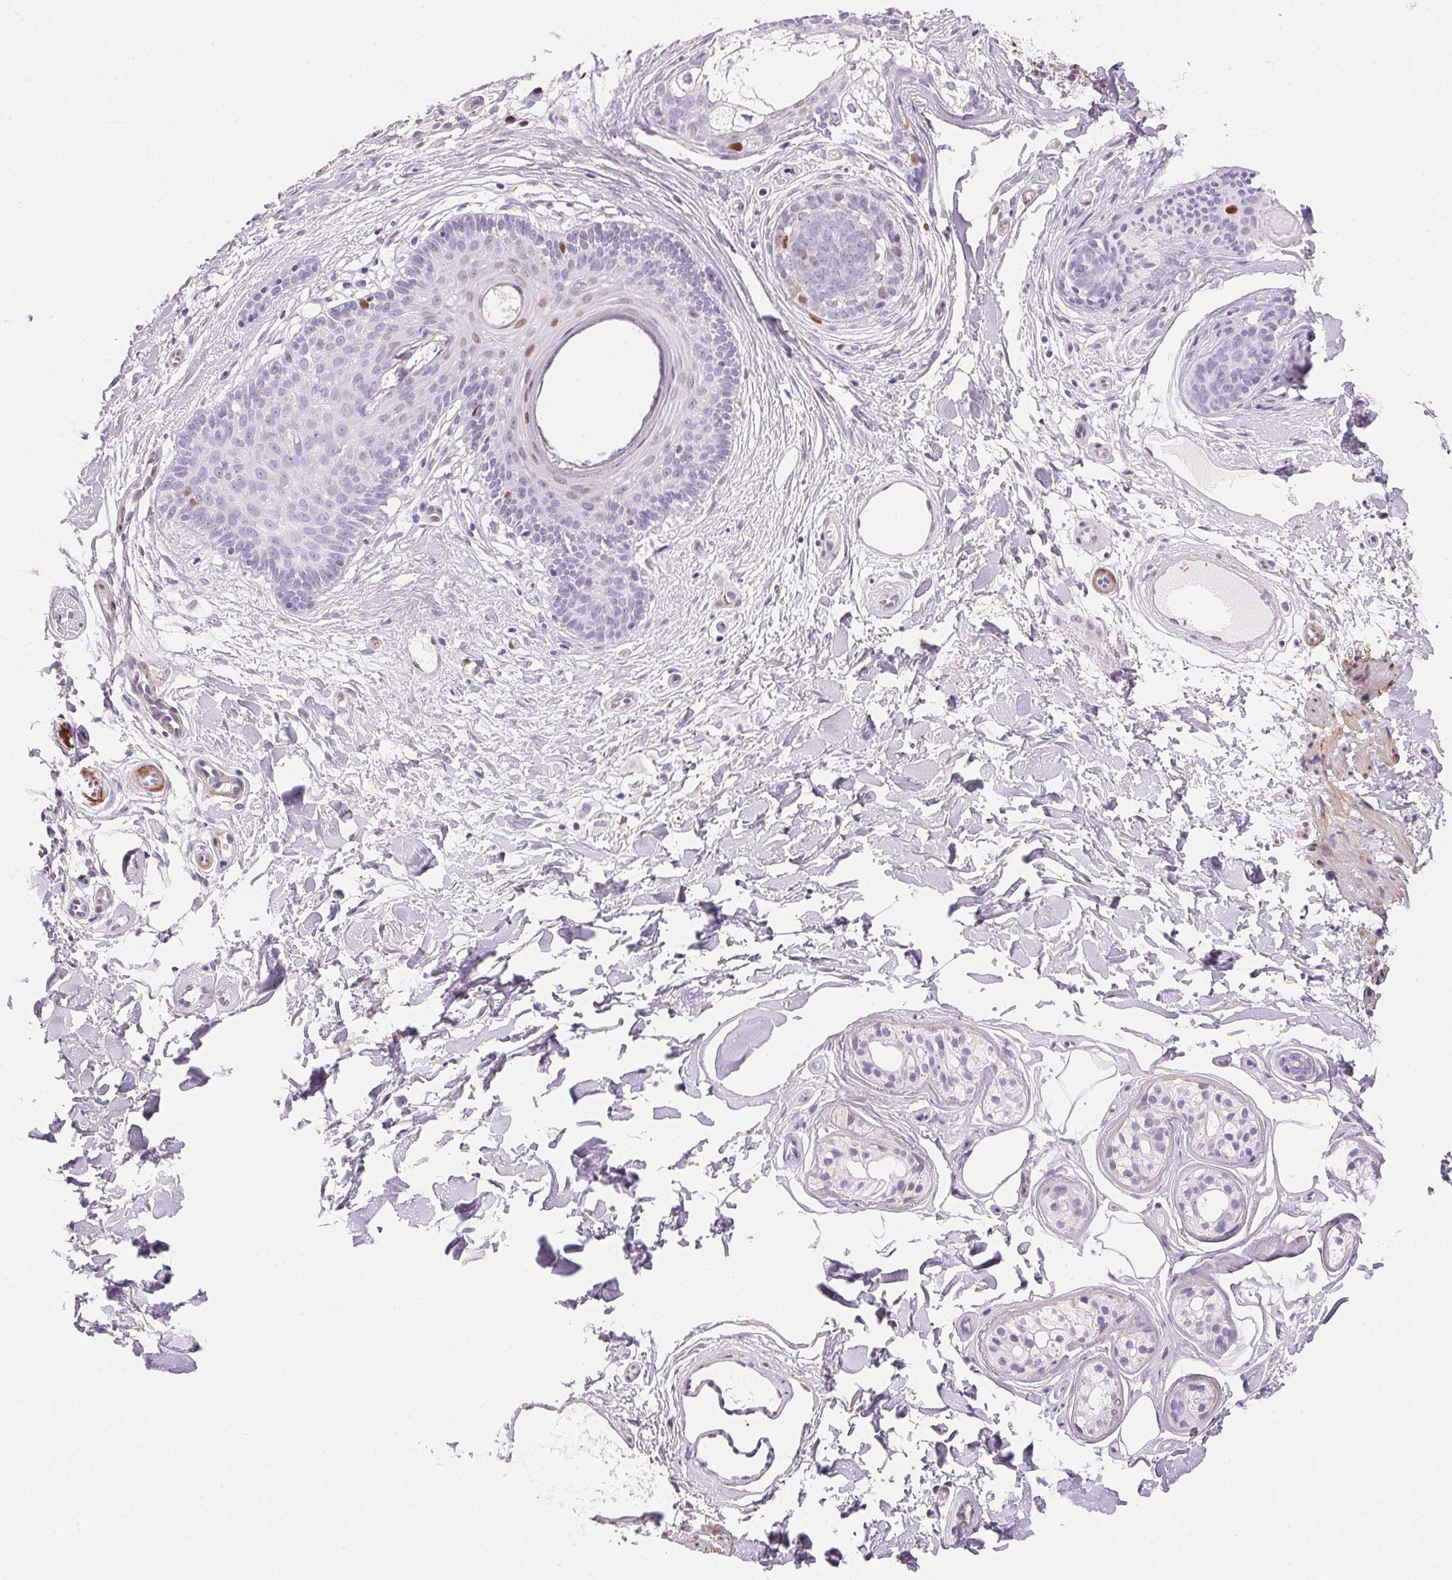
{"staining": {"intensity": "moderate", "quantity": "<25%", "location": "nuclear"}, "tissue": "skin cancer", "cell_type": "Tumor cells", "image_type": "cancer", "snomed": [{"axis": "morphology", "description": "Basal cell carcinoma"}, {"axis": "topography", "description": "Skin"}], "caption": "This is an image of immunohistochemistry staining of skin cancer, which shows moderate staining in the nuclear of tumor cells.", "gene": "SMTN", "patient": {"sex": "male", "age": 89}}